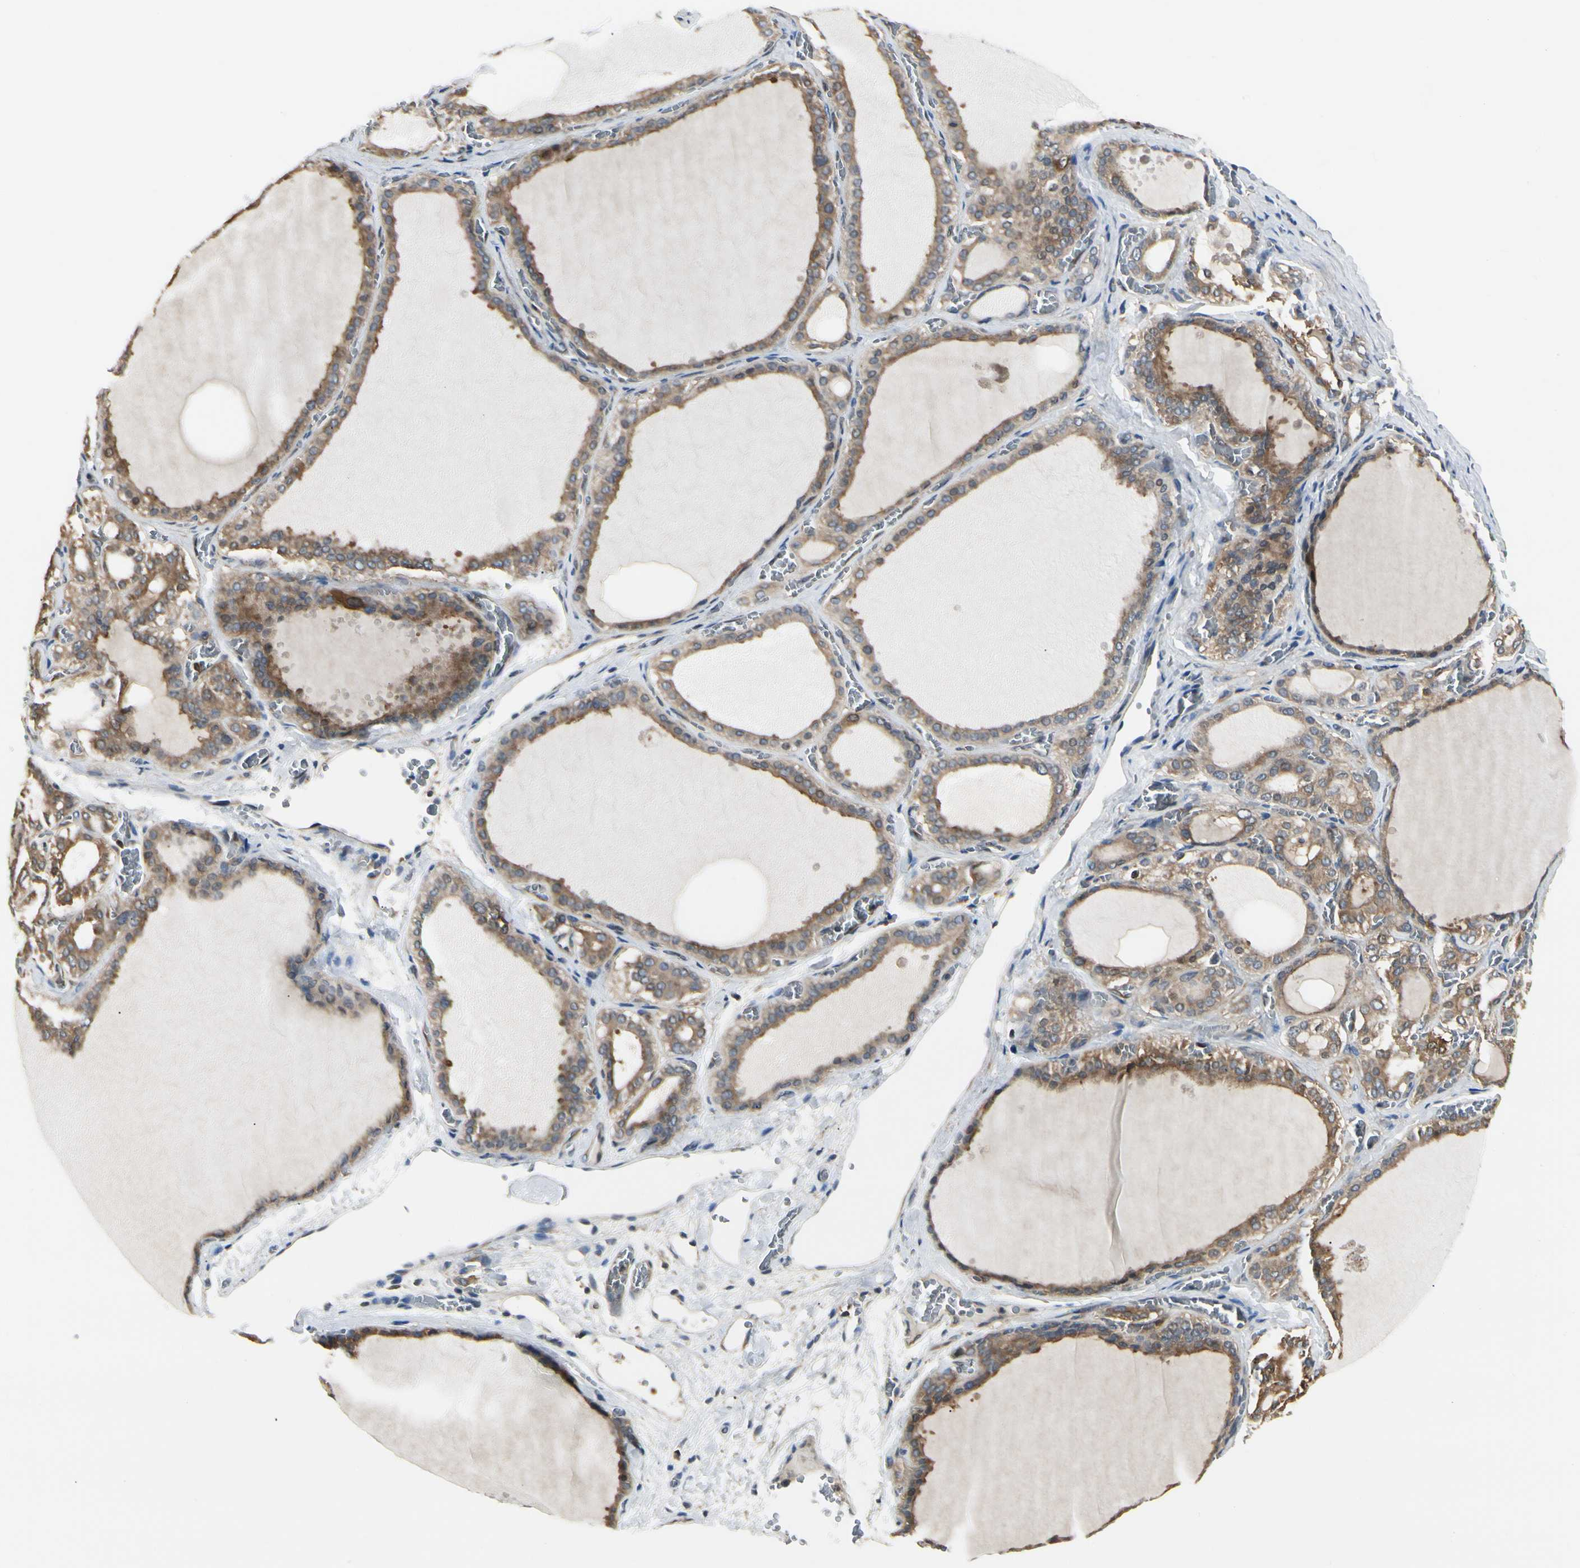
{"staining": {"intensity": "strong", "quantity": ">75%", "location": "cytoplasmic/membranous"}, "tissue": "thyroid gland", "cell_type": "Glandular cells", "image_type": "normal", "snomed": [{"axis": "morphology", "description": "Normal tissue, NOS"}, {"axis": "topography", "description": "Thyroid gland"}], "caption": "High-power microscopy captured an immunohistochemistry photomicrograph of benign thyroid gland, revealing strong cytoplasmic/membranous positivity in about >75% of glandular cells. The protein of interest is stained brown, and the nuclei are stained in blue (DAB (3,3'-diaminobenzidine) IHC with brightfield microscopy, high magnification).", "gene": "NME1", "patient": {"sex": "female", "age": 55}}